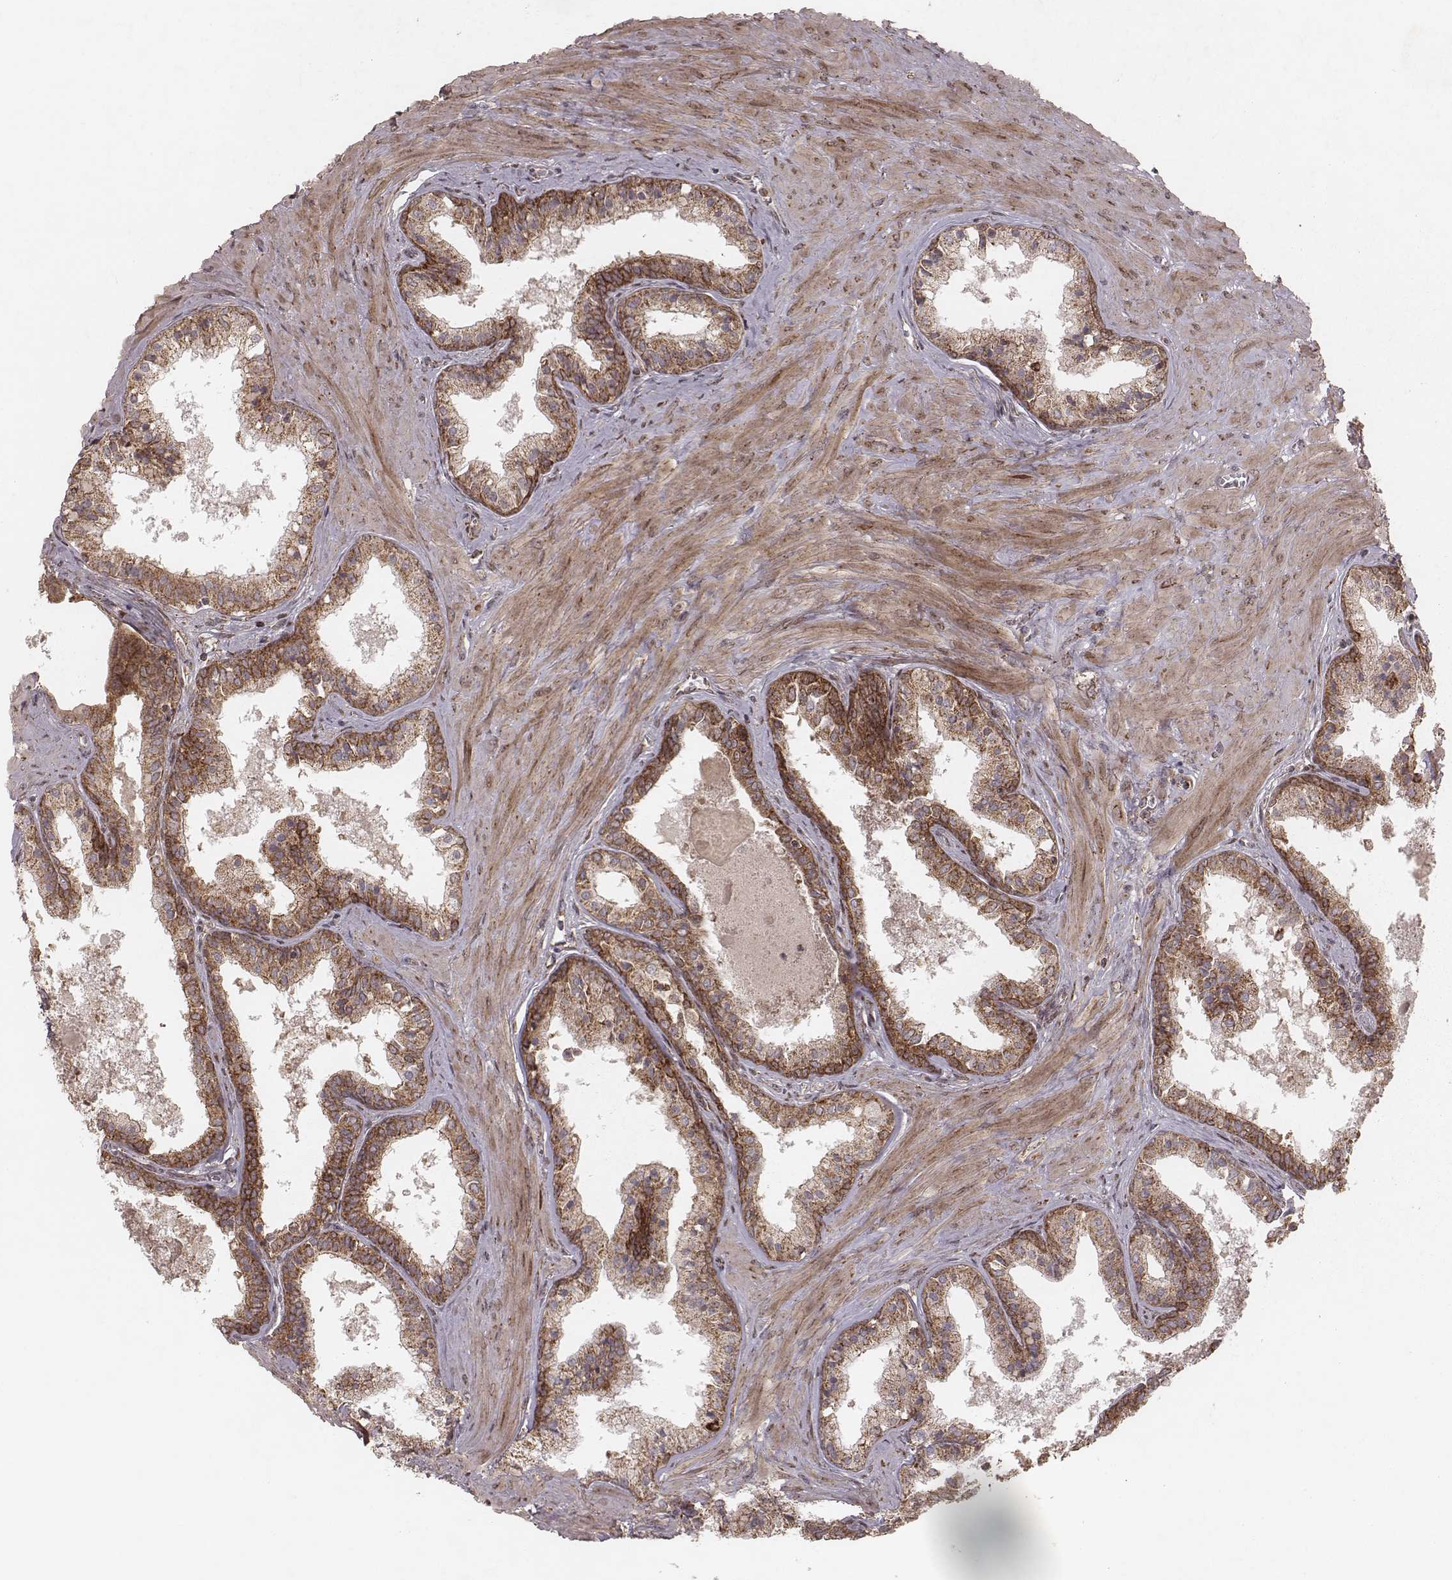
{"staining": {"intensity": "moderate", "quantity": ">75%", "location": "cytoplasmic/membranous"}, "tissue": "prostate", "cell_type": "Glandular cells", "image_type": "normal", "snomed": [{"axis": "morphology", "description": "Normal tissue, NOS"}, {"axis": "topography", "description": "Prostate"}], "caption": "This micrograph demonstrates immunohistochemistry staining of benign human prostate, with medium moderate cytoplasmic/membranous staining in about >75% of glandular cells.", "gene": "NDUFA7", "patient": {"sex": "male", "age": 61}}